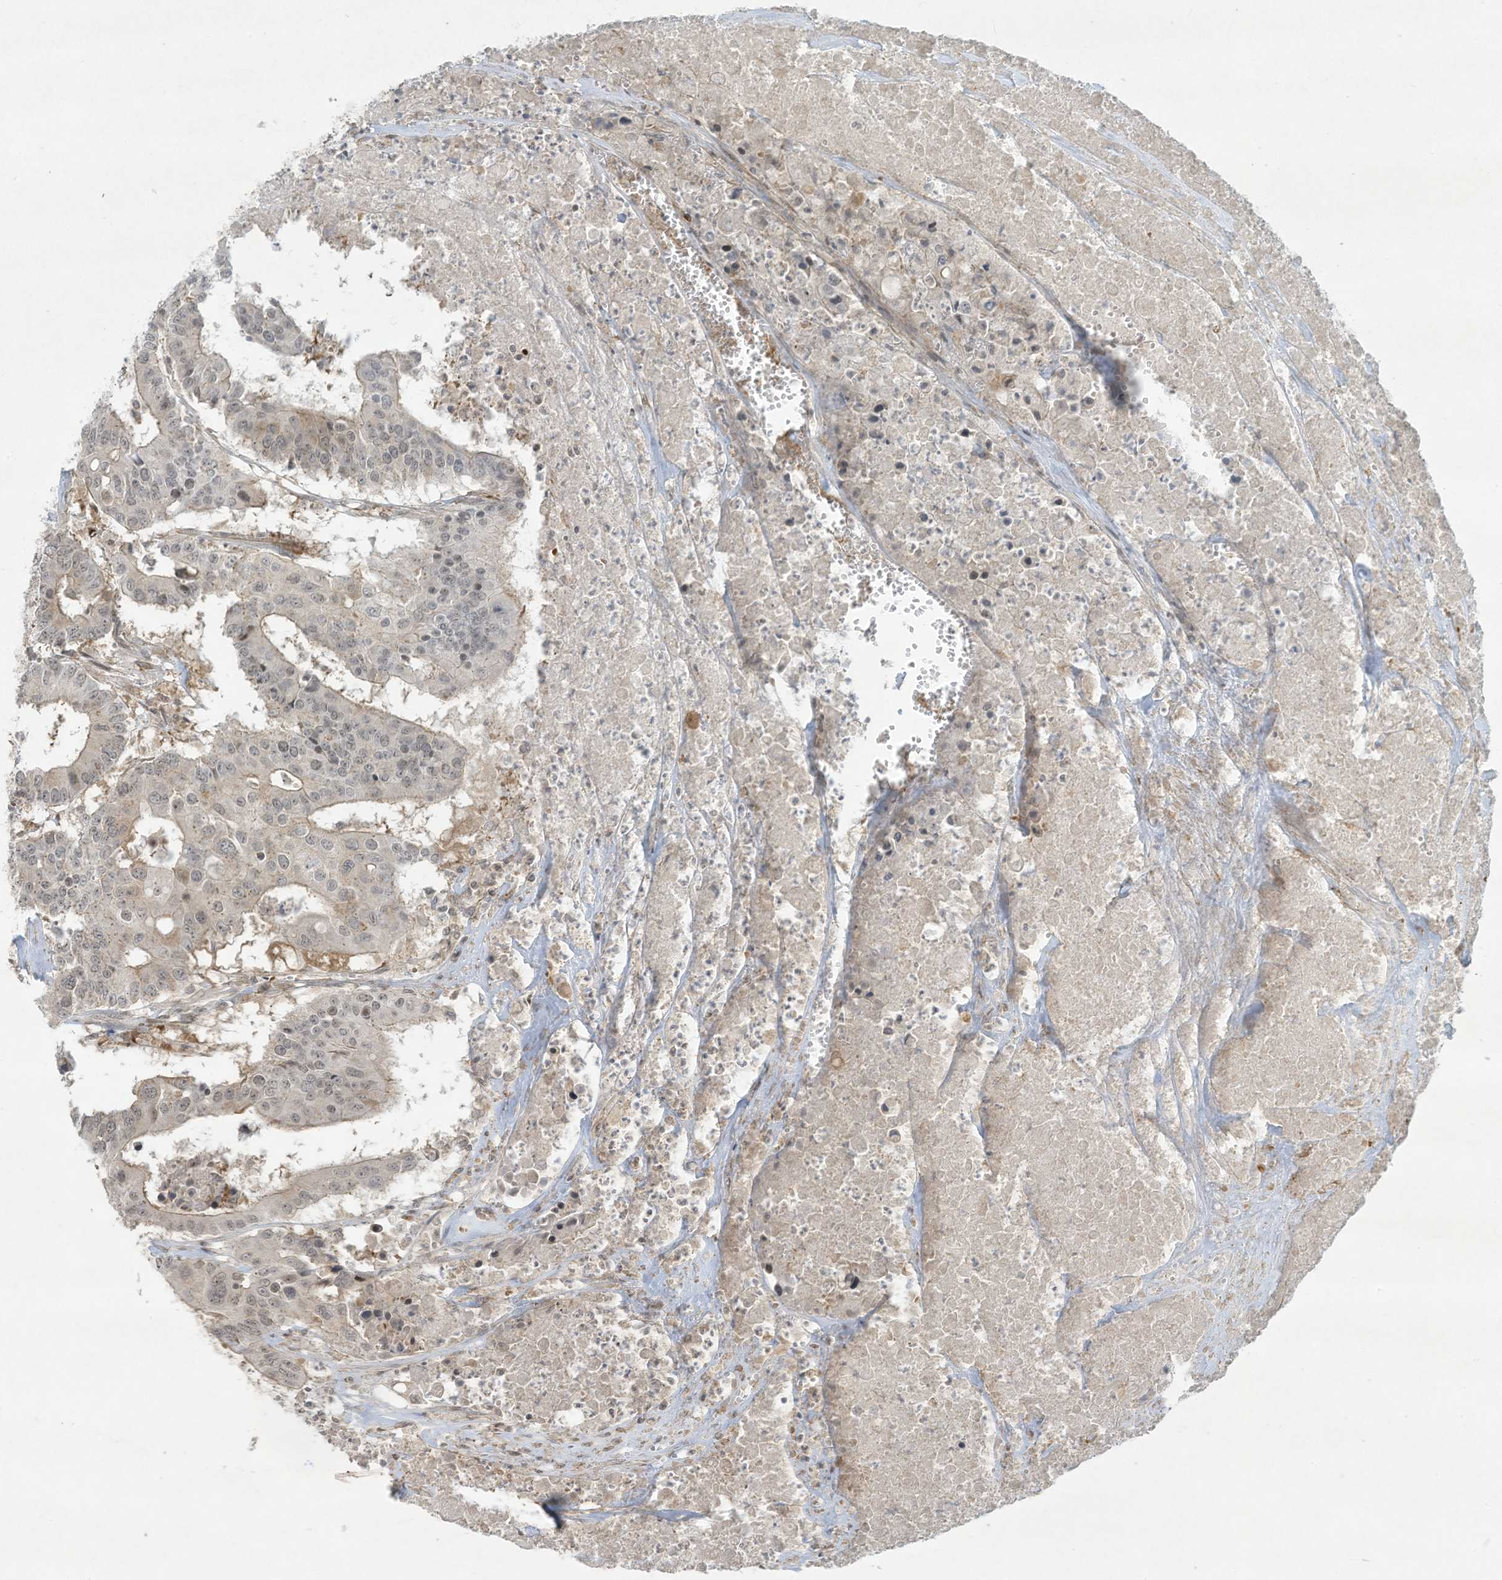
{"staining": {"intensity": "moderate", "quantity": "<25%", "location": "cytoplasmic/membranous,nuclear"}, "tissue": "colorectal cancer", "cell_type": "Tumor cells", "image_type": "cancer", "snomed": [{"axis": "morphology", "description": "Adenocarcinoma, NOS"}, {"axis": "topography", "description": "Colon"}], "caption": "High-power microscopy captured an immunohistochemistry (IHC) histopathology image of adenocarcinoma (colorectal), revealing moderate cytoplasmic/membranous and nuclear staining in approximately <25% of tumor cells. The staining is performed using DAB (3,3'-diaminobenzidine) brown chromogen to label protein expression. The nuclei are counter-stained blue using hematoxylin.", "gene": "ZNF263", "patient": {"sex": "male", "age": 77}}